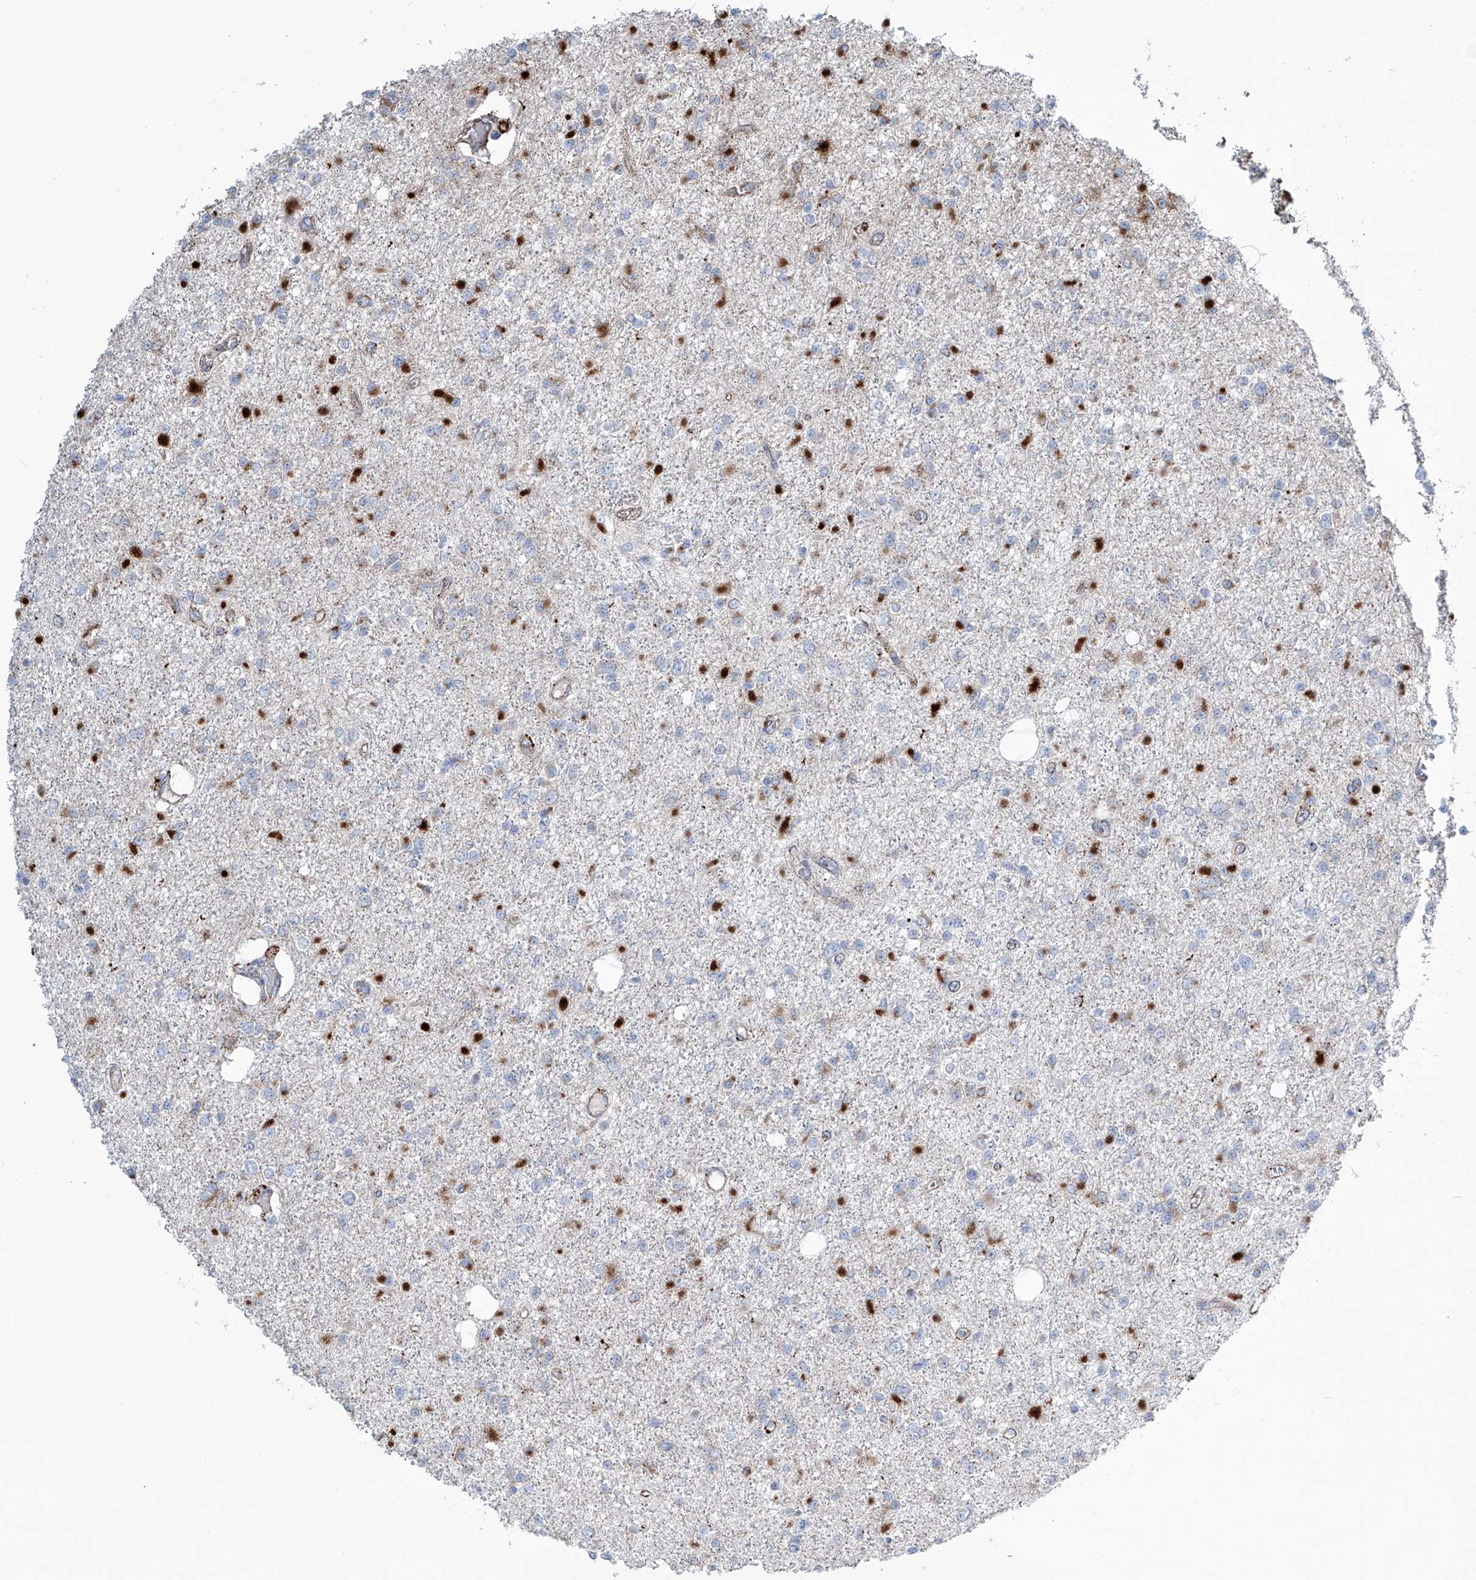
{"staining": {"intensity": "moderate", "quantity": "<25%", "location": "cytoplasmic/membranous"}, "tissue": "glioma", "cell_type": "Tumor cells", "image_type": "cancer", "snomed": [{"axis": "morphology", "description": "Glioma, malignant, Low grade"}, {"axis": "topography", "description": "Brain"}], "caption": "Glioma stained with immunohistochemistry (IHC) demonstrates moderate cytoplasmic/membranous positivity in about <25% of tumor cells.", "gene": "CDH5", "patient": {"sex": "female", "age": 22}}